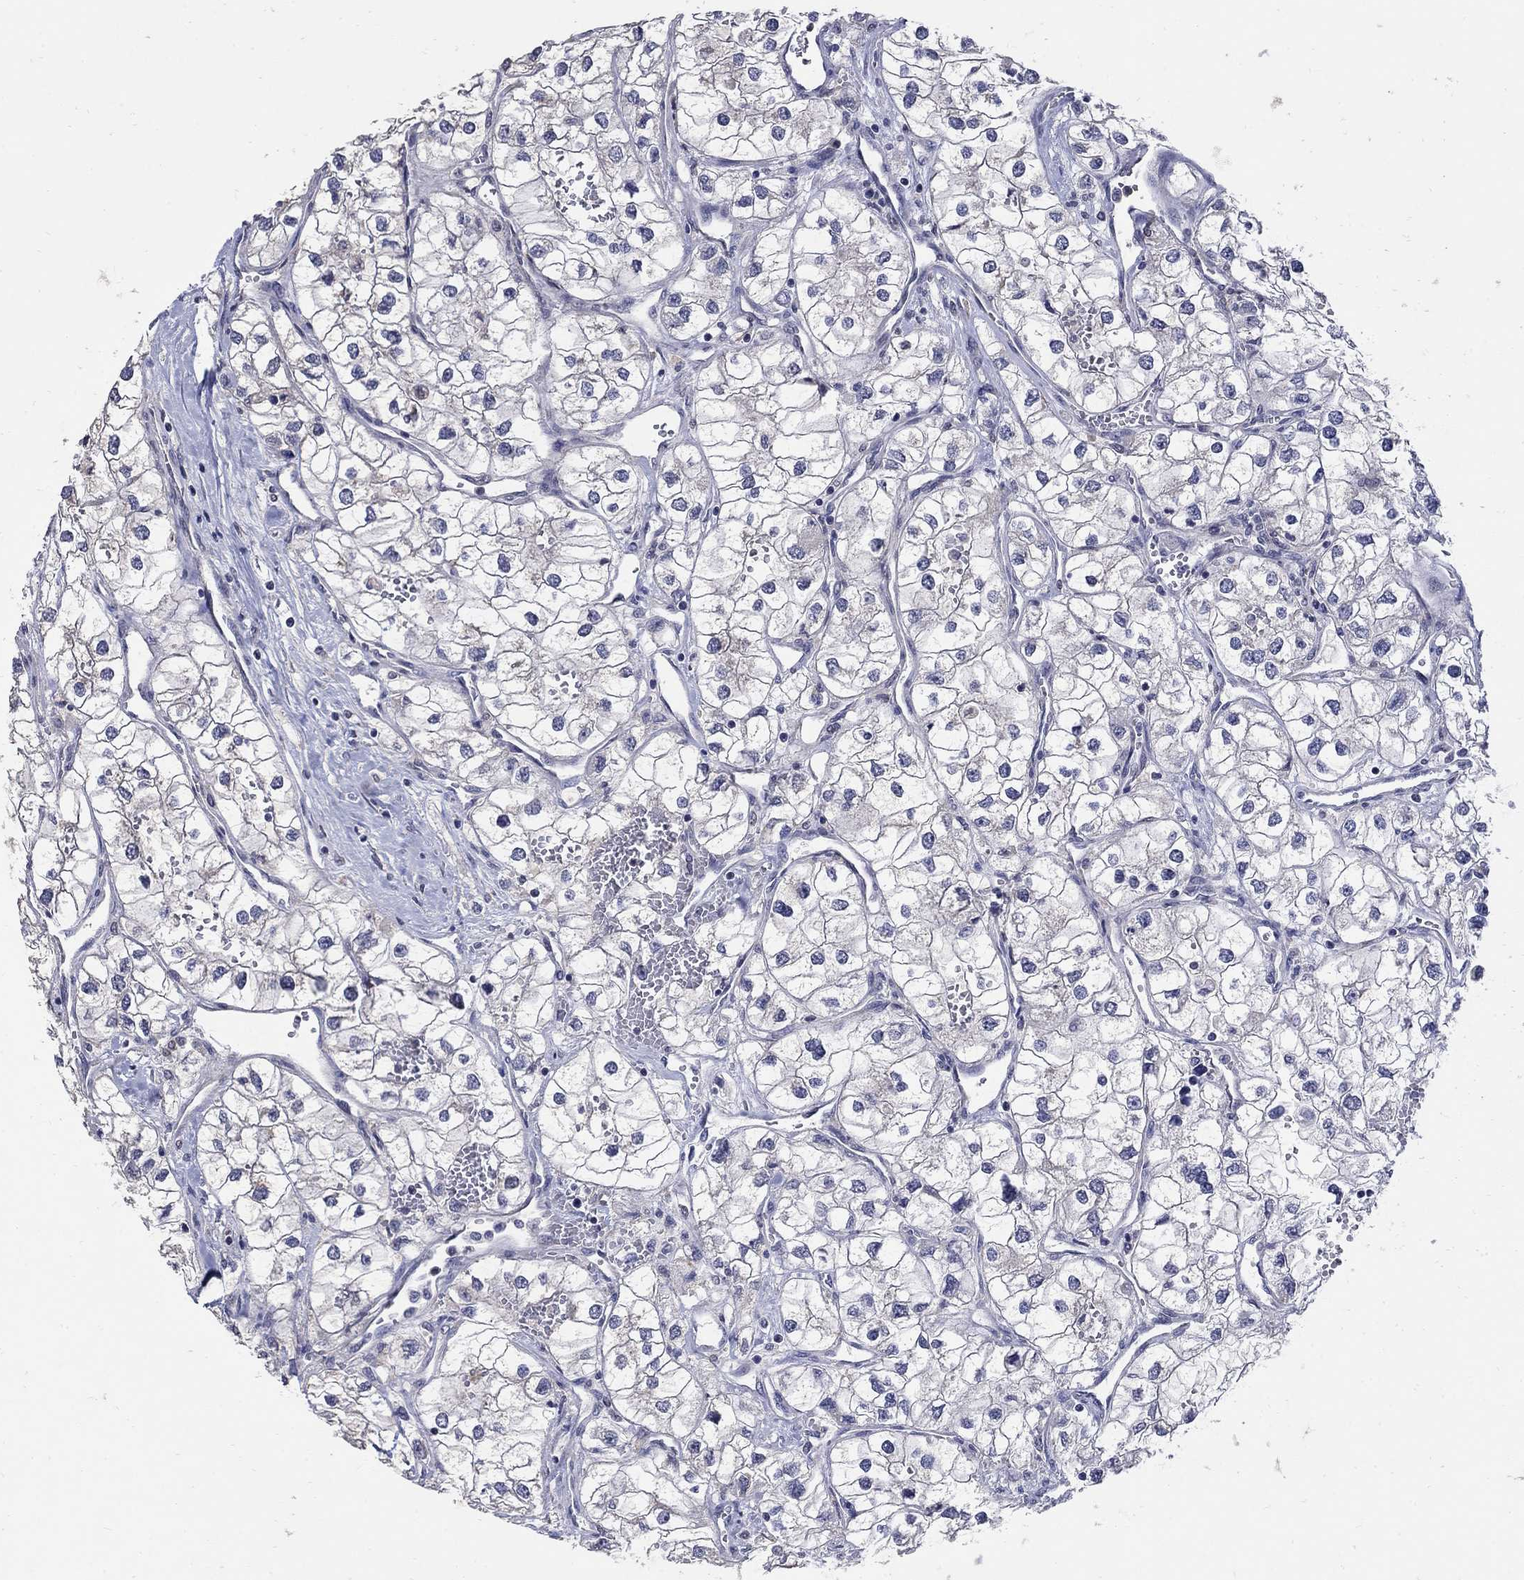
{"staining": {"intensity": "negative", "quantity": "none", "location": "none"}, "tissue": "renal cancer", "cell_type": "Tumor cells", "image_type": "cancer", "snomed": [{"axis": "morphology", "description": "Adenocarcinoma, NOS"}, {"axis": "topography", "description": "Kidney"}], "caption": "Tumor cells show no significant positivity in adenocarcinoma (renal). (DAB (3,3'-diaminobenzidine) immunohistochemistry (IHC) visualized using brightfield microscopy, high magnification).", "gene": "CETN1", "patient": {"sex": "male", "age": 59}}